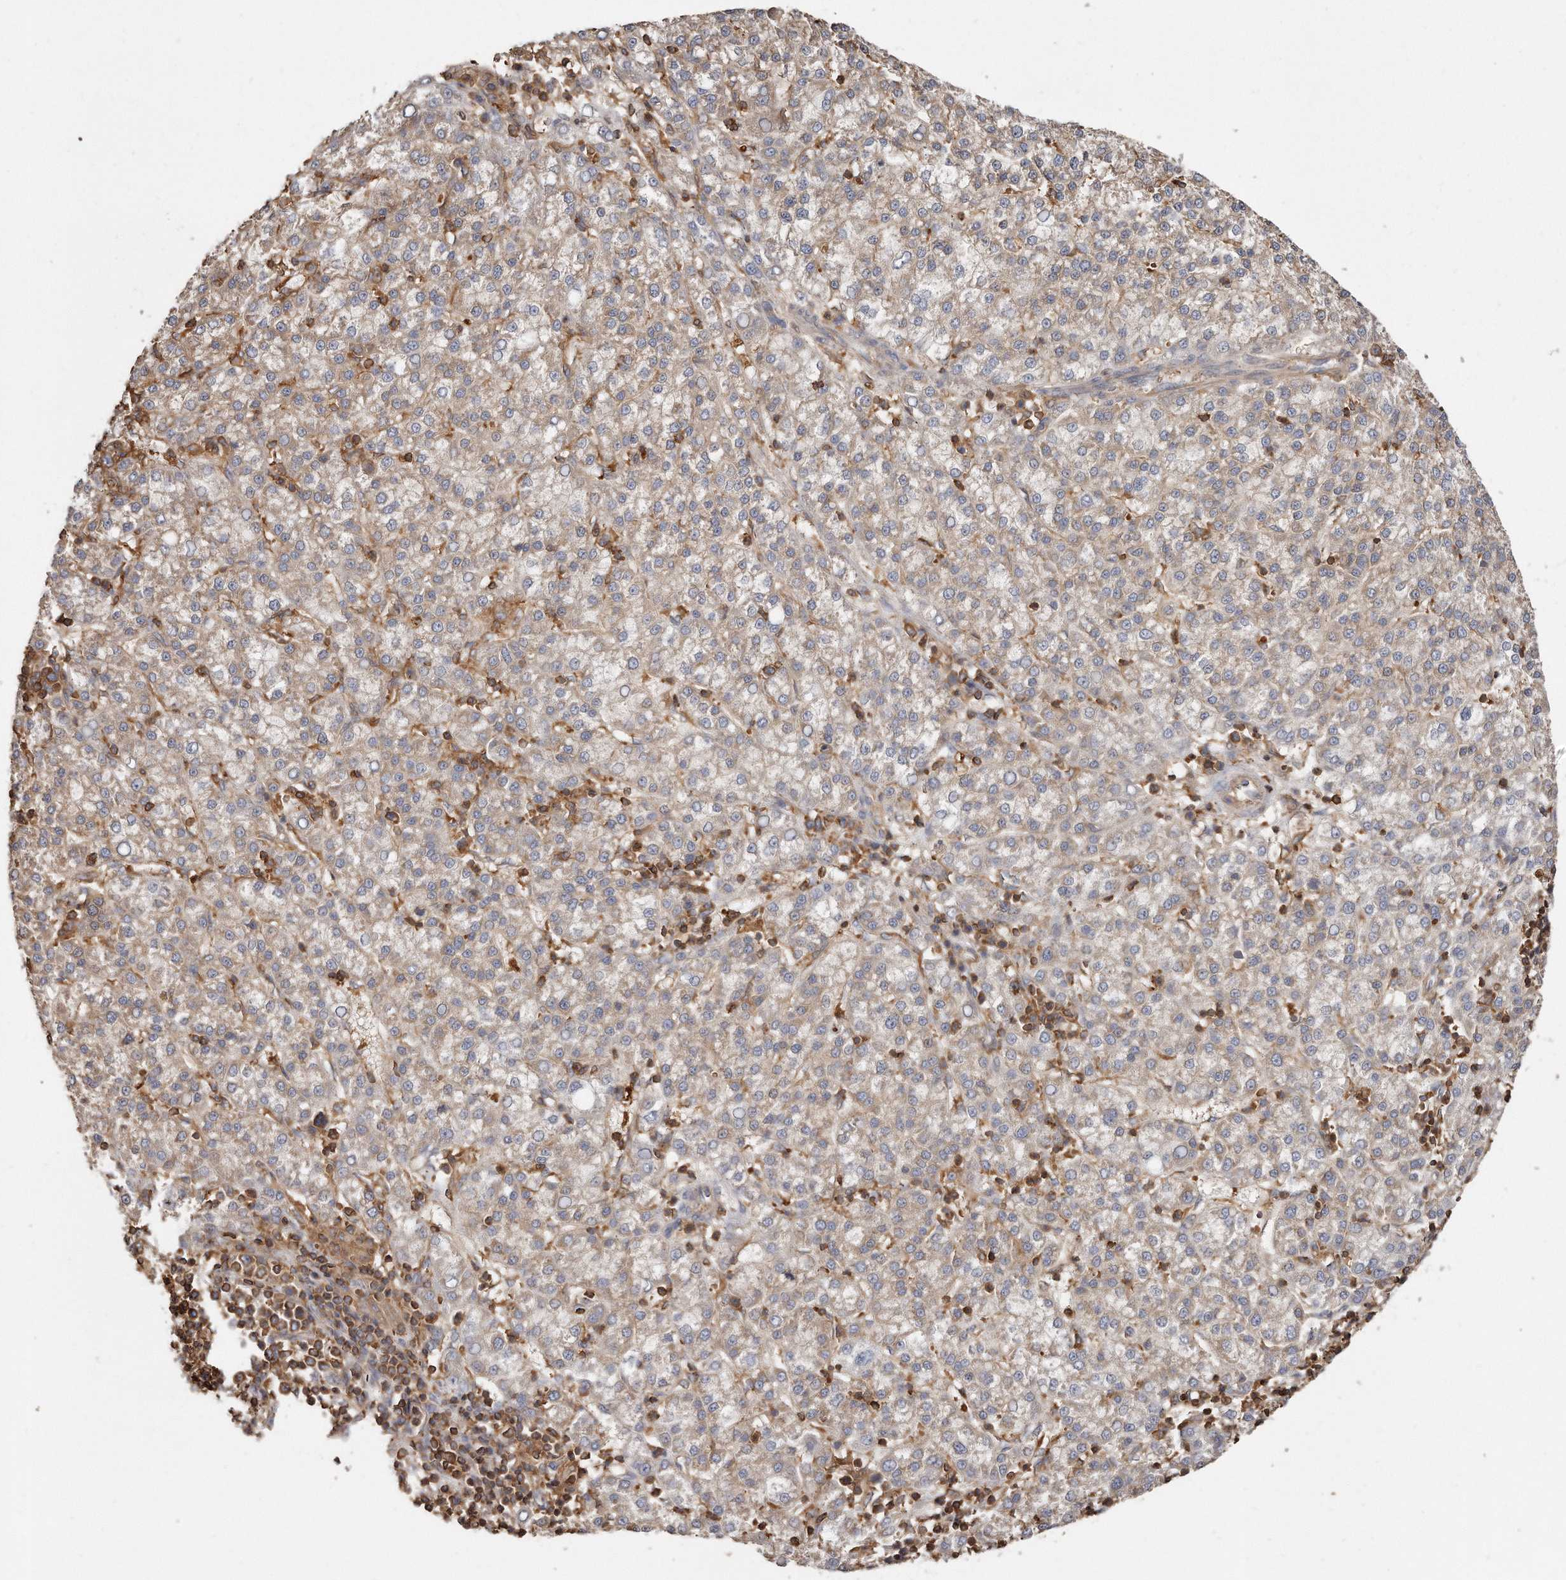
{"staining": {"intensity": "negative", "quantity": "none", "location": "none"}, "tissue": "liver cancer", "cell_type": "Tumor cells", "image_type": "cancer", "snomed": [{"axis": "morphology", "description": "Carcinoma, Hepatocellular, NOS"}, {"axis": "topography", "description": "Liver"}], "caption": "Tumor cells are negative for brown protein staining in liver hepatocellular carcinoma.", "gene": "CAP1", "patient": {"sex": "female", "age": 58}}